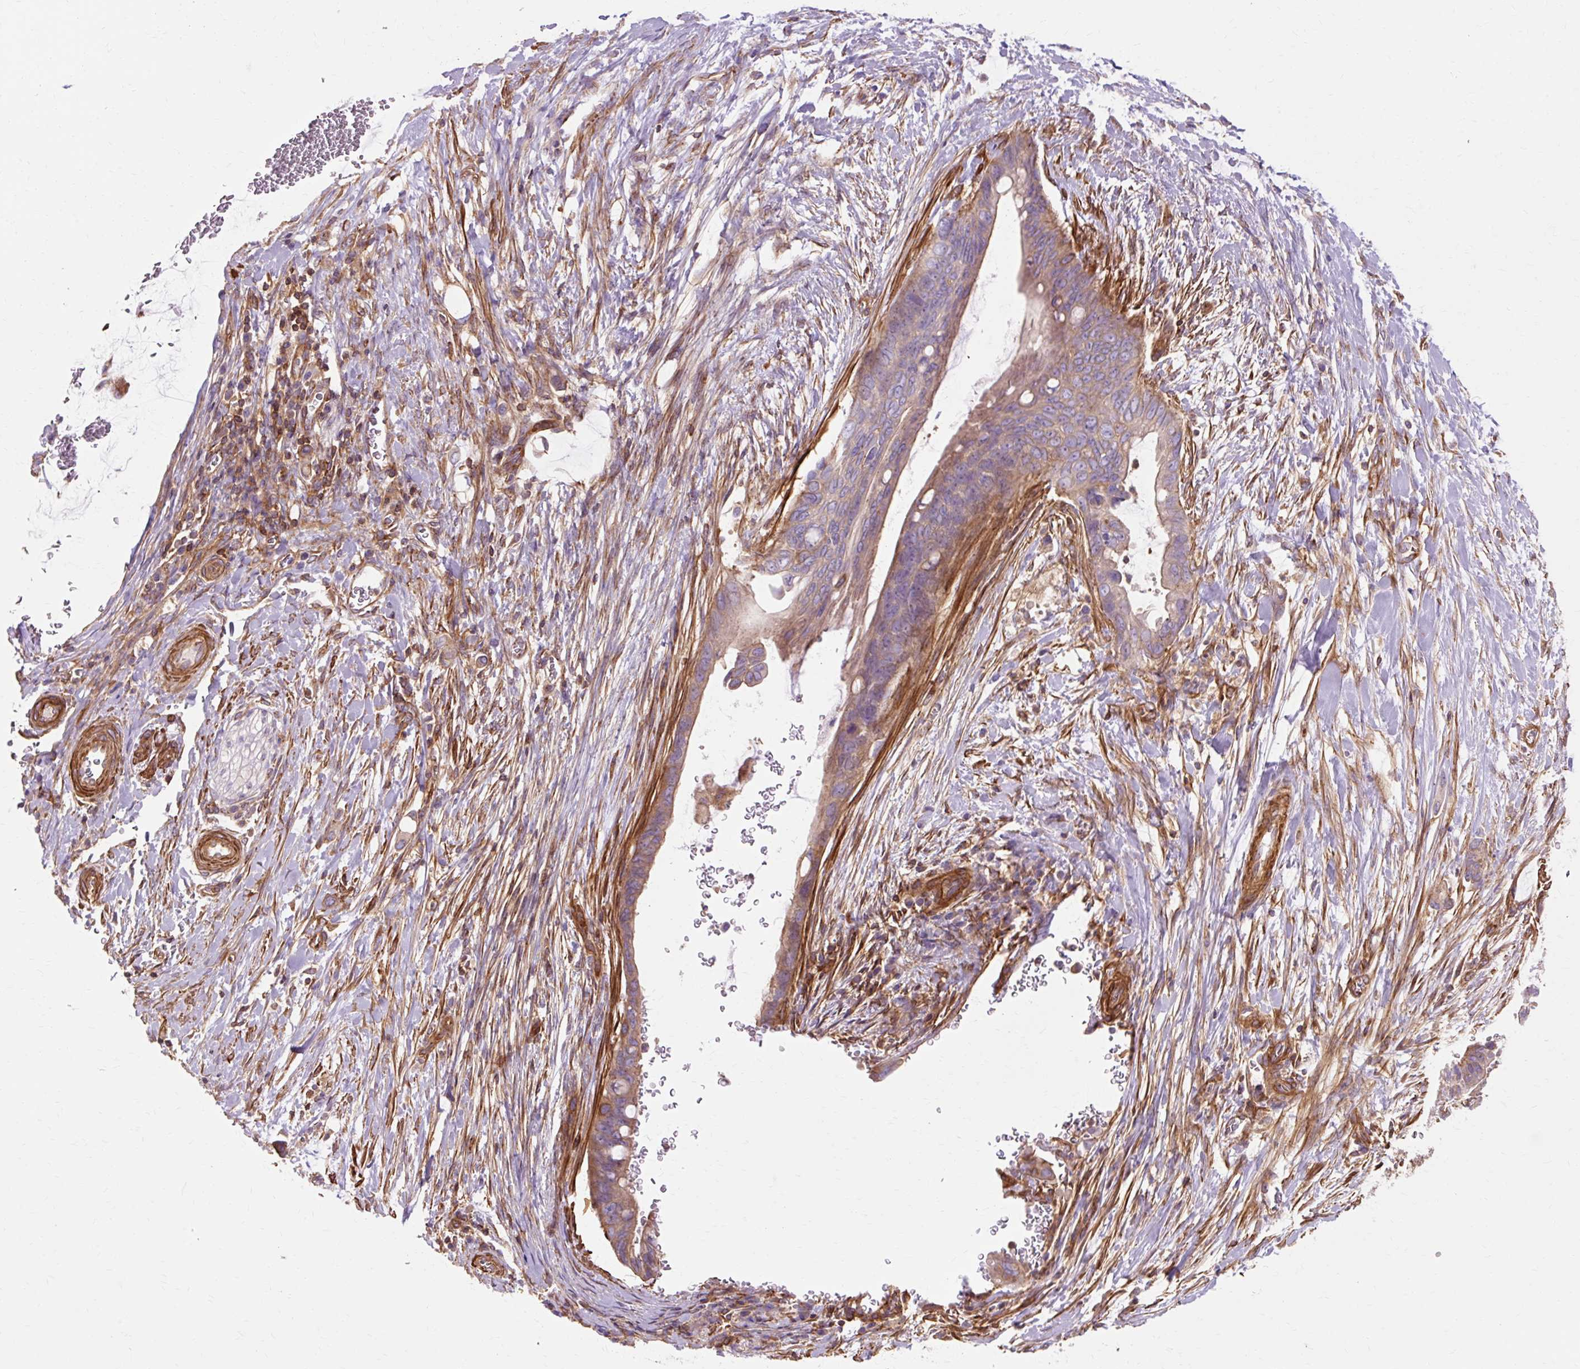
{"staining": {"intensity": "weak", "quantity": "<25%", "location": "cytoplasmic/membranous"}, "tissue": "pancreatic cancer", "cell_type": "Tumor cells", "image_type": "cancer", "snomed": [{"axis": "morphology", "description": "Adenocarcinoma, NOS"}, {"axis": "topography", "description": "Pancreas"}], "caption": "The immunohistochemistry image has no significant positivity in tumor cells of pancreatic adenocarcinoma tissue. The staining is performed using DAB brown chromogen with nuclei counter-stained in using hematoxylin.", "gene": "TBC1D2B", "patient": {"sex": "male", "age": 75}}